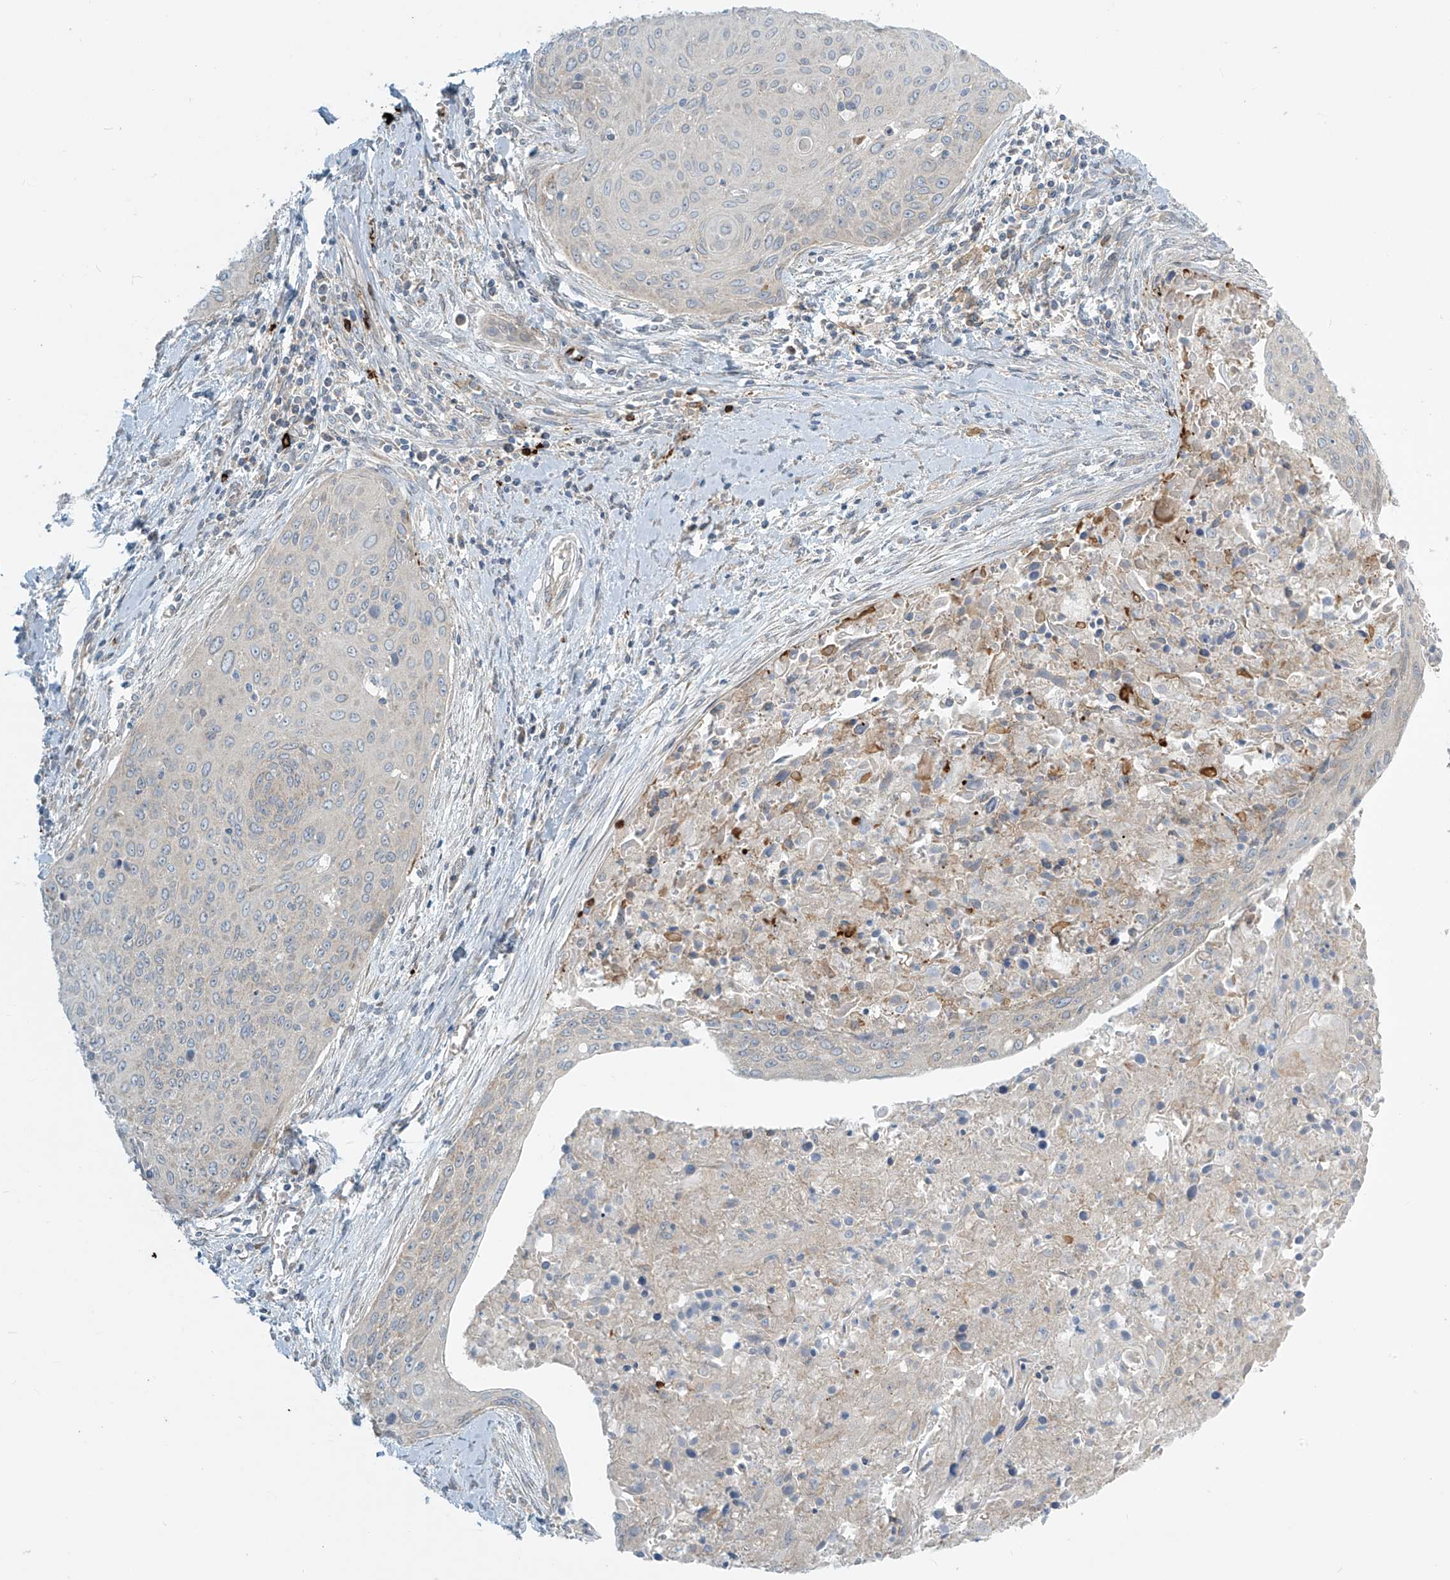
{"staining": {"intensity": "negative", "quantity": "none", "location": "none"}, "tissue": "cervical cancer", "cell_type": "Tumor cells", "image_type": "cancer", "snomed": [{"axis": "morphology", "description": "Squamous cell carcinoma, NOS"}, {"axis": "topography", "description": "Cervix"}], "caption": "Tumor cells are negative for brown protein staining in cervical squamous cell carcinoma.", "gene": "LZTS3", "patient": {"sex": "female", "age": 55}}